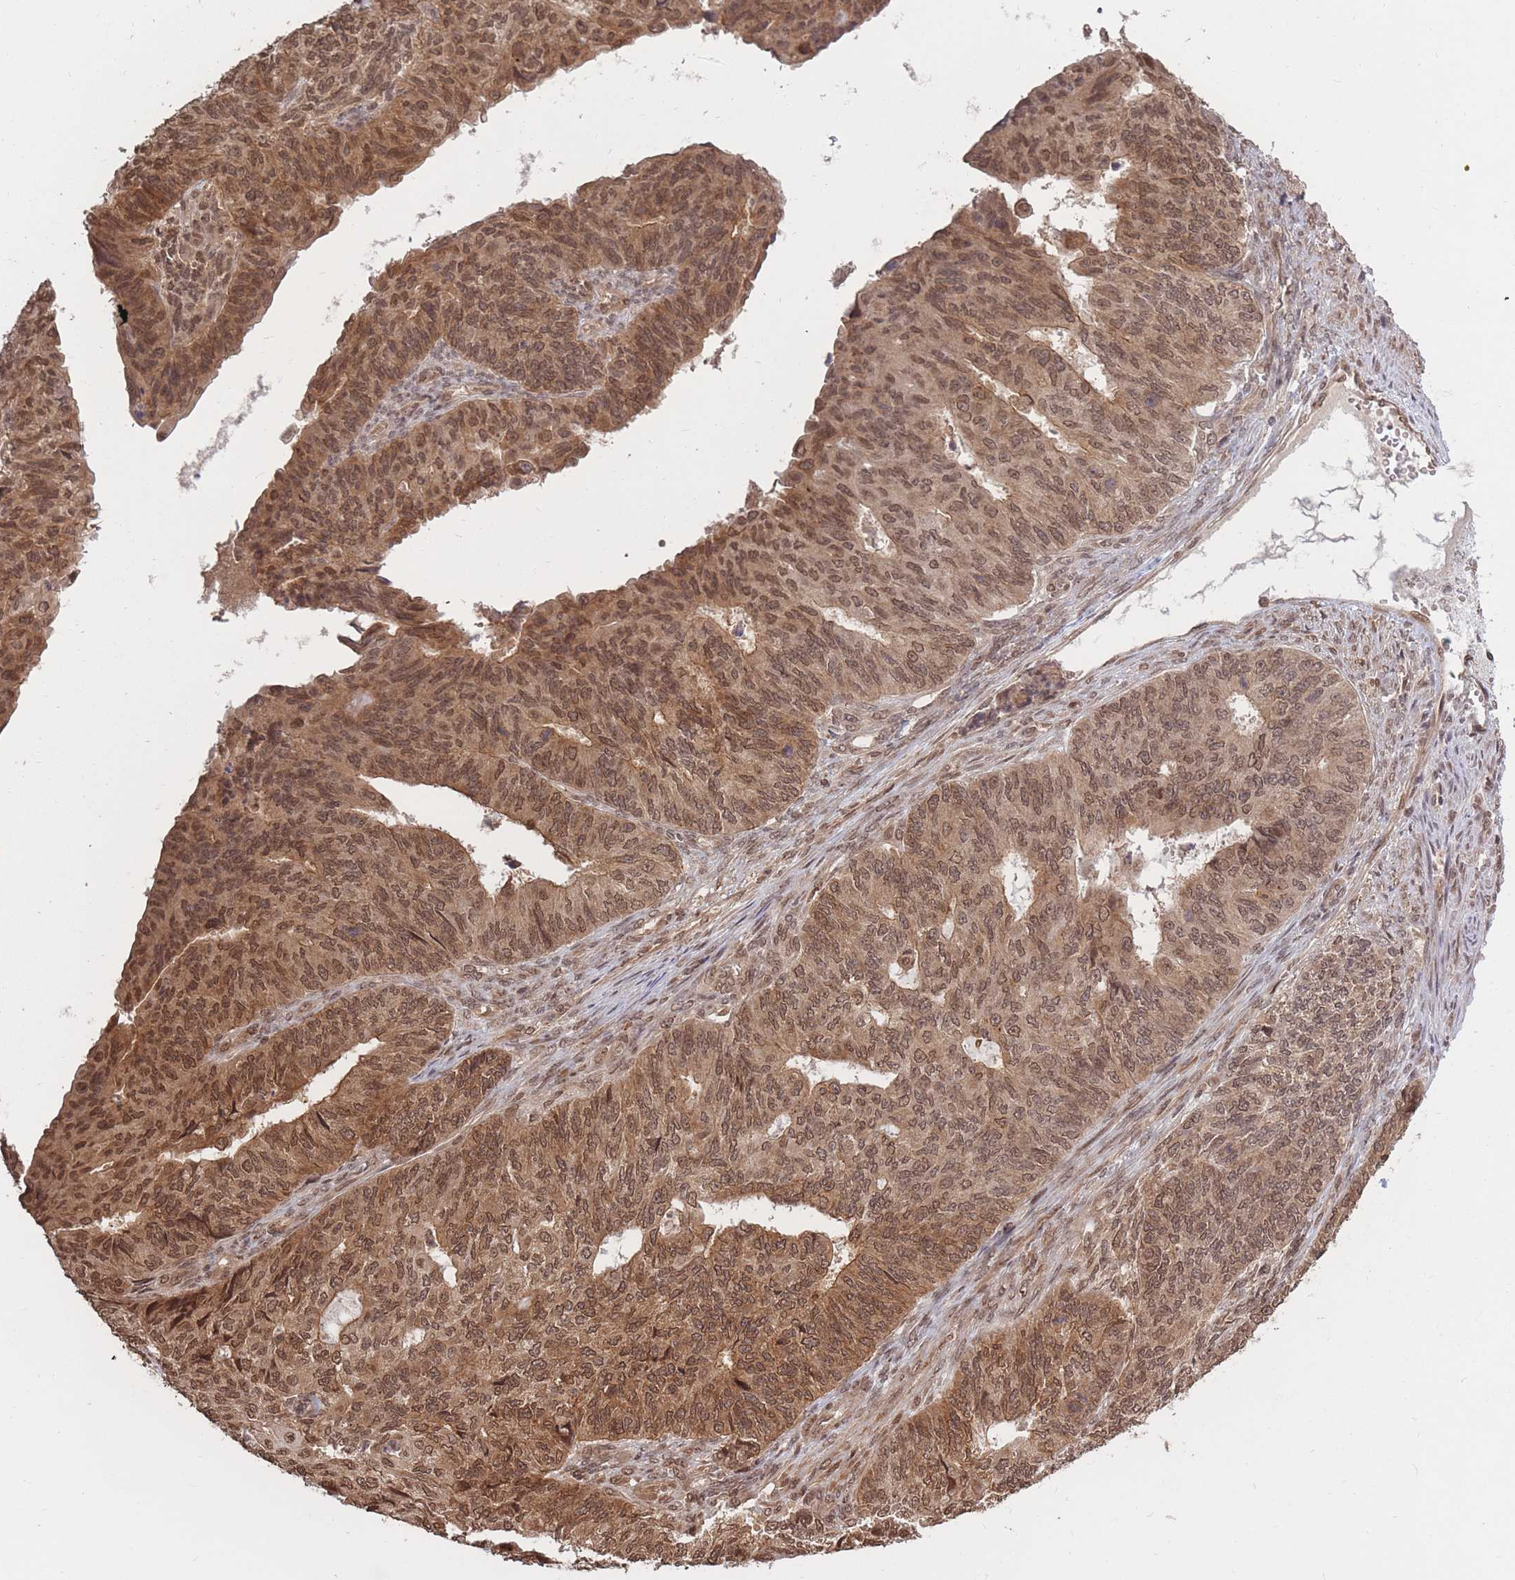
{"staining": {"intensity": "moderate", "quantity": ">75%", "location": "cytoplasmic/membranous,nuclear"}, "tissue": "endometrial cancer", "cell_type": "Tumor cells", "image_type": "cancer", "snomed": [{"axis": "morphology", "description": "Adenocarcinoma, NOS"}, {"axis": "topography", "description": "Endometrium"}], "caption": "A medium amount of moderate cytoplasmic/membranous and nuclear expression is appreciated in approximately >75% of tumor cells in adenocarcinoma (endometrial) tissue. (IHC, brightfield microscopy, high magnification).", "gene": "SRA1", "patient": {"sex": "female", "age": 32}}